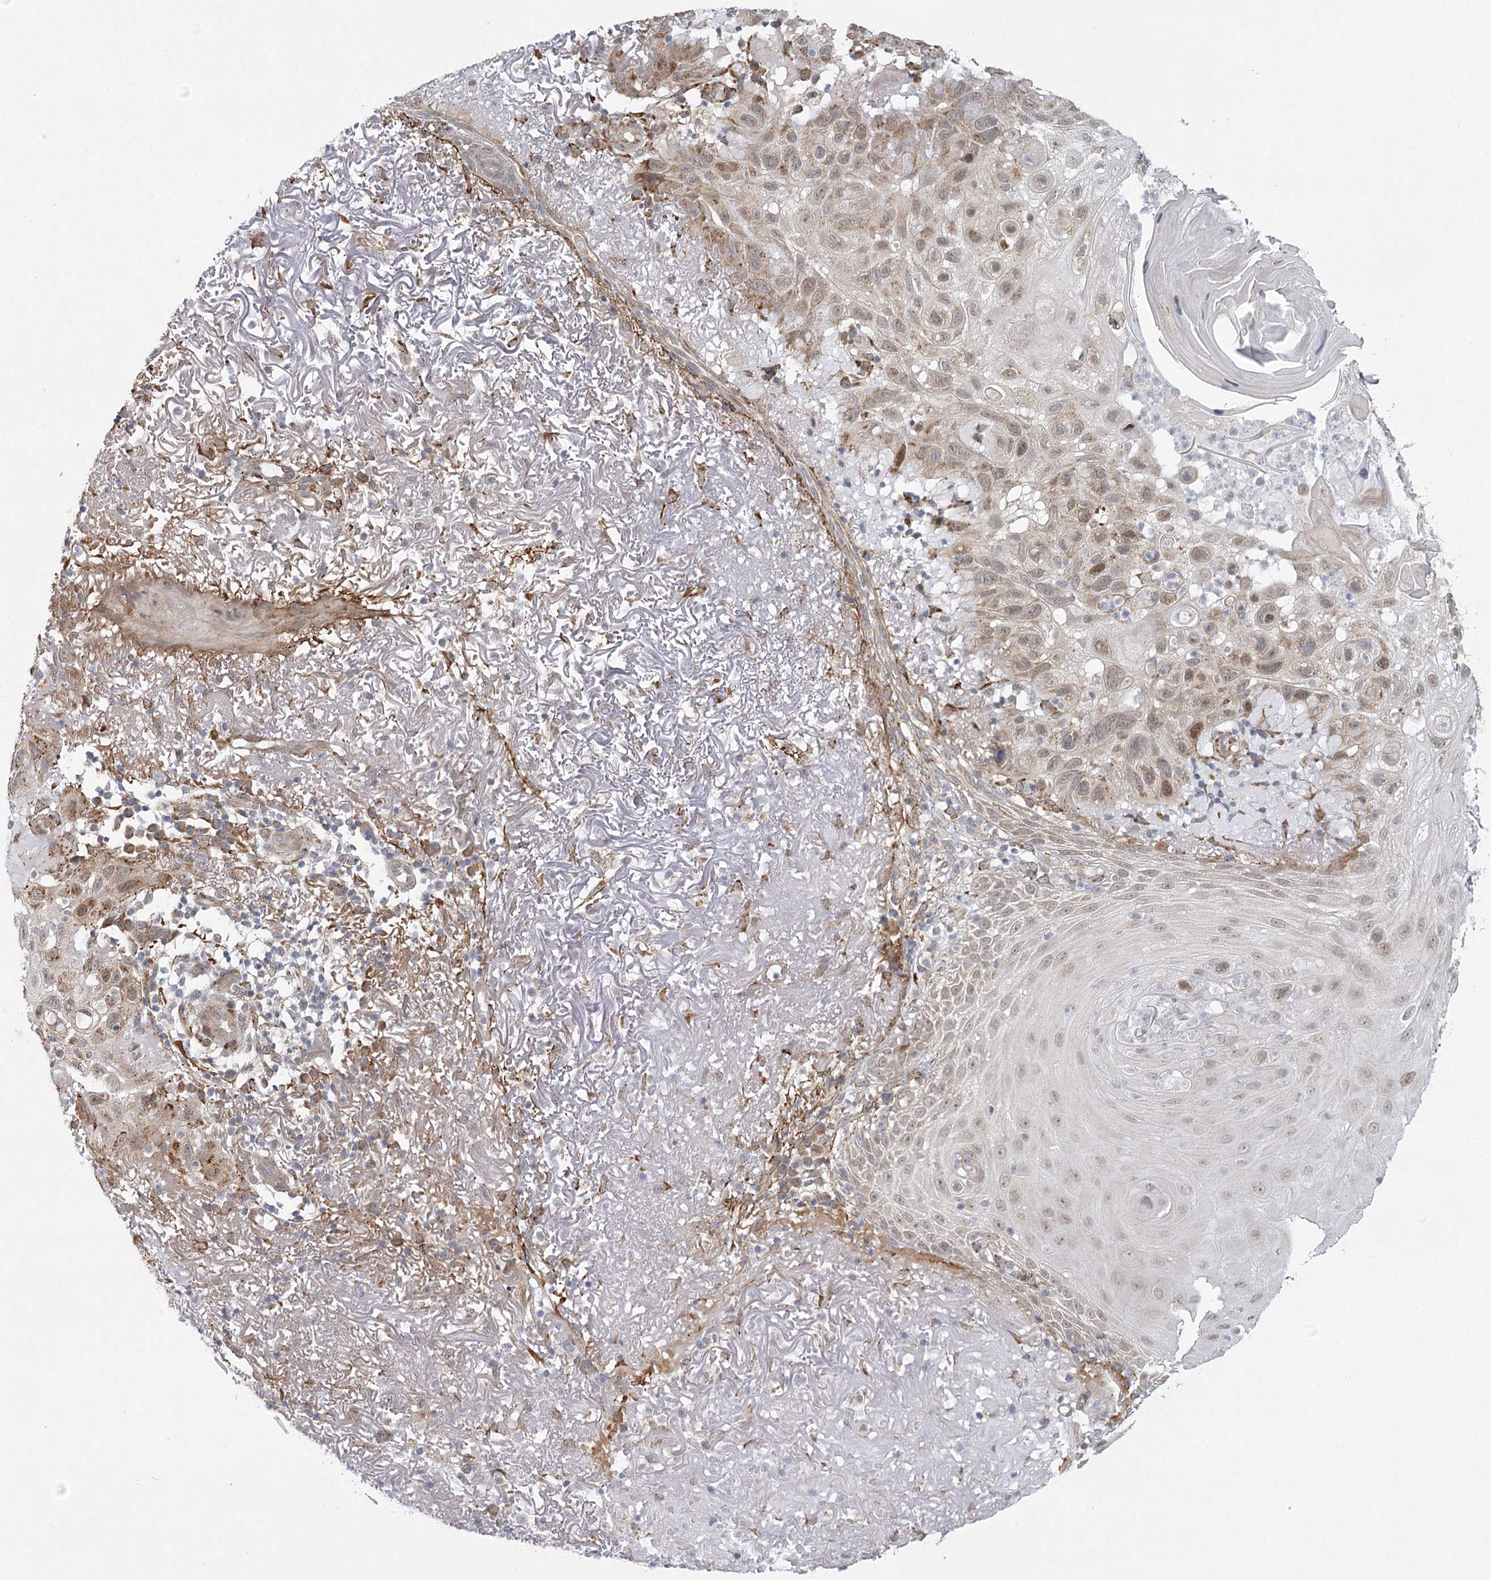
{"staining": {"intensity": "weak", "quantity": "25%-75%", "location": "cytoplasmic/membranous,nuclear"}, "tissue": "skin cancer", "cell_type": "Tumor cells", "image_type": "cancer", "snomed": [{"axis": "morphology", "description": "Normal tissue, NOS"}, {"axis": "morphology", "description": "Squamous cell carcinoma, NOS"}, {"axis": "topography", "description": "Skin"}], "caption": "A brown stain shows weak cytoplasmic/membranous and nuclear staining of a protein in human skin squamous cell carcinoma tumor cells.", "gene": "MED28", "patient": {"sex": "female", "age": 96}}